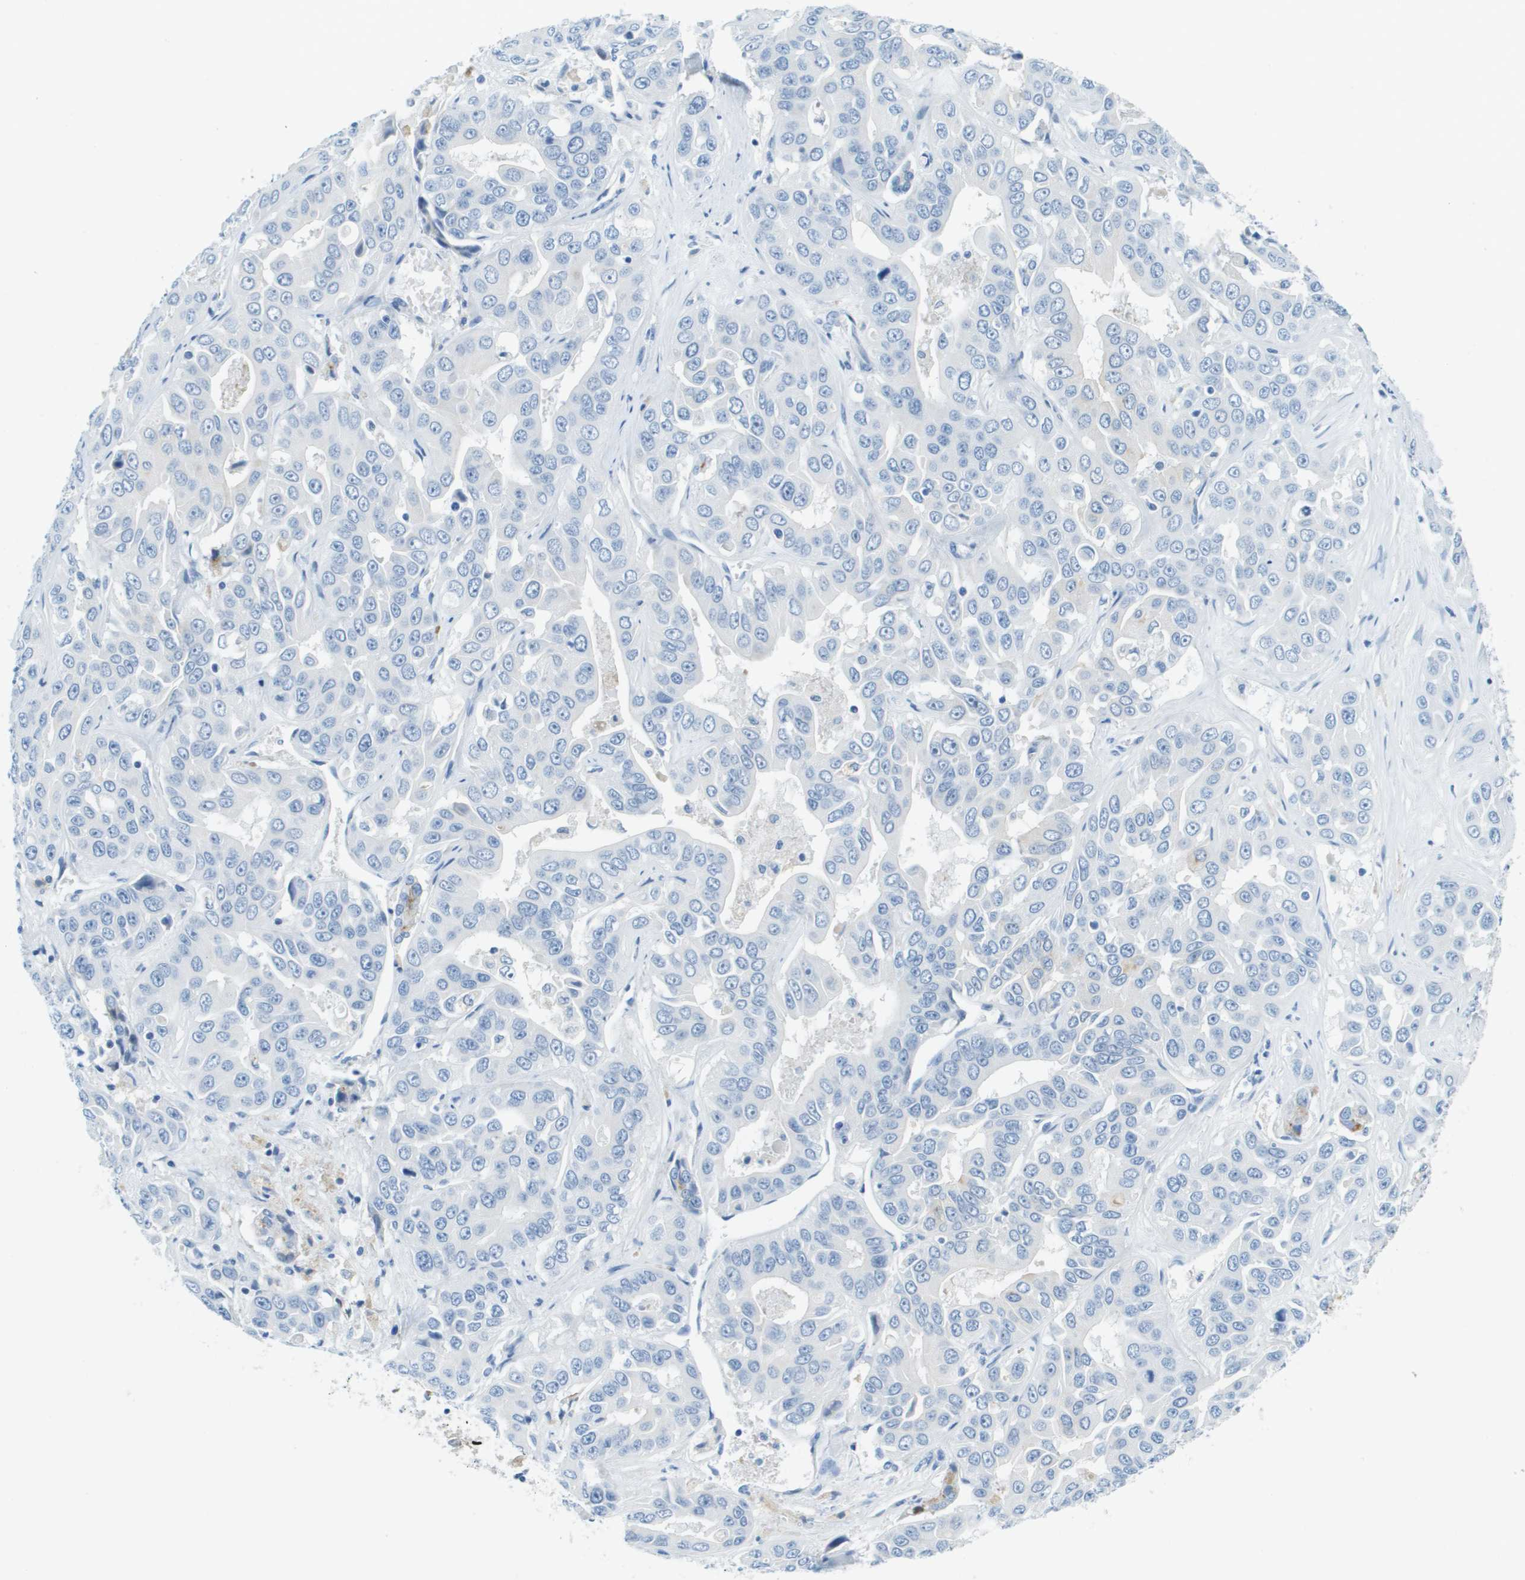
{"staining": {"intensity": "negative", "quantity": "none", "location": "none"}, "tissue": "liver cancer", "cell_type": "Tumor cells", "image_type": "cancer", "snomed": [{"axis": "morphology", "description": "Cholangiocarcinoma"}, {"axis": "topography", "description": "Liver"}], "caption": "The histopathology image shows no staining of tumor cells in liver cancer (cholangiocarcinoma).", "gene": "CDHR2", "patient": {"sex": "female", "age": 52}}